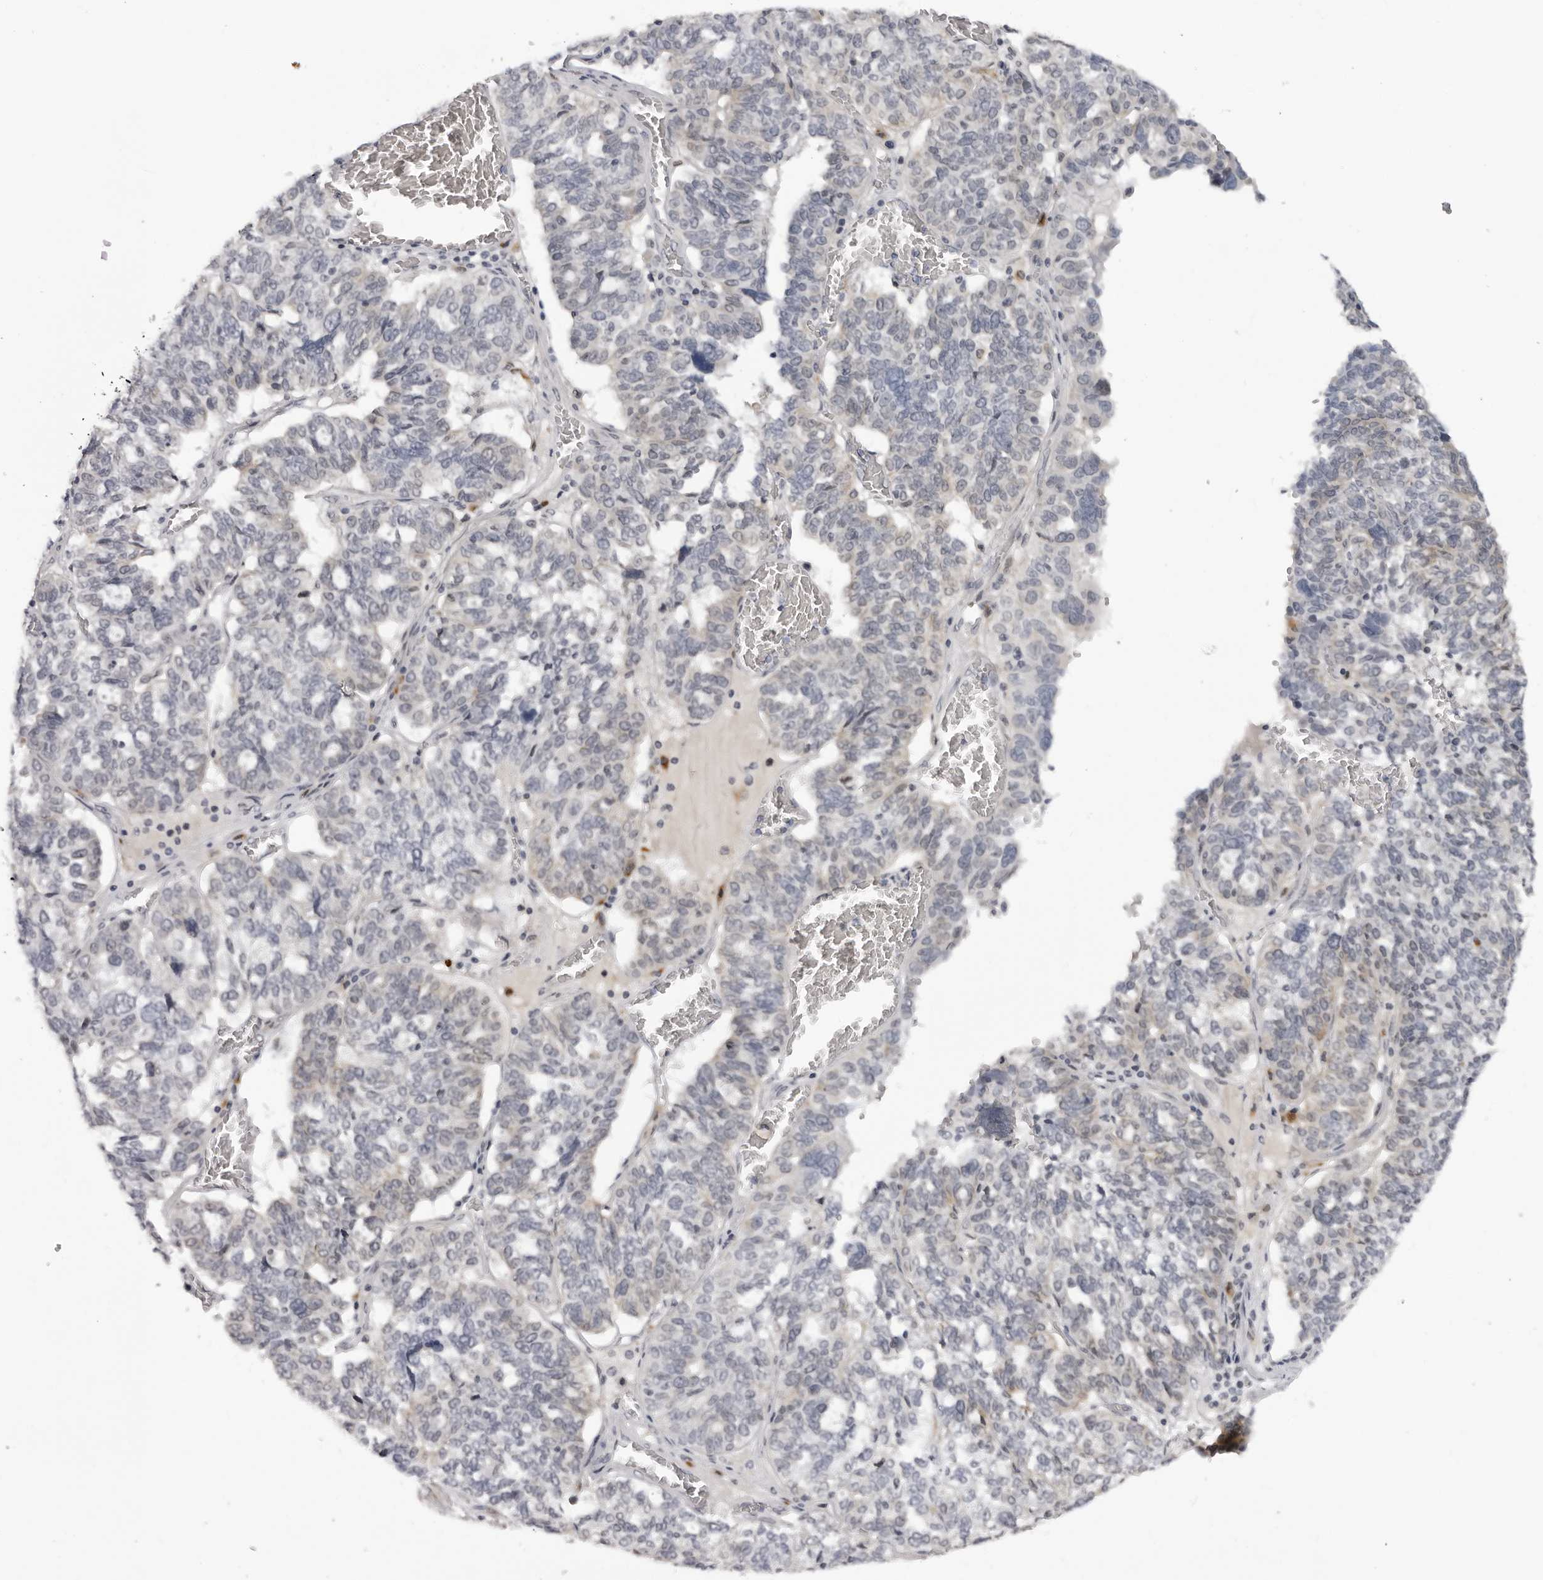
{"staining": {"intensity": "weak", "quantity": "<25%", "location": "cytoplasmic/membranous"}, "tissue": "ovarian cancer", "cell_type": "Tumor cells", "image_type": "cancer", "snomed": [{"axis": "morphology", "description": "Cystadenocarcinoma, serous, NOS"}, {"axis": "topography", "description": "Ovary"}], "caption": "A histopathology image of human ovarian cancer is negative for staining in tumor cells.", "gene": "SUGCT", "patient": {"sex": "female", "age": 59}}